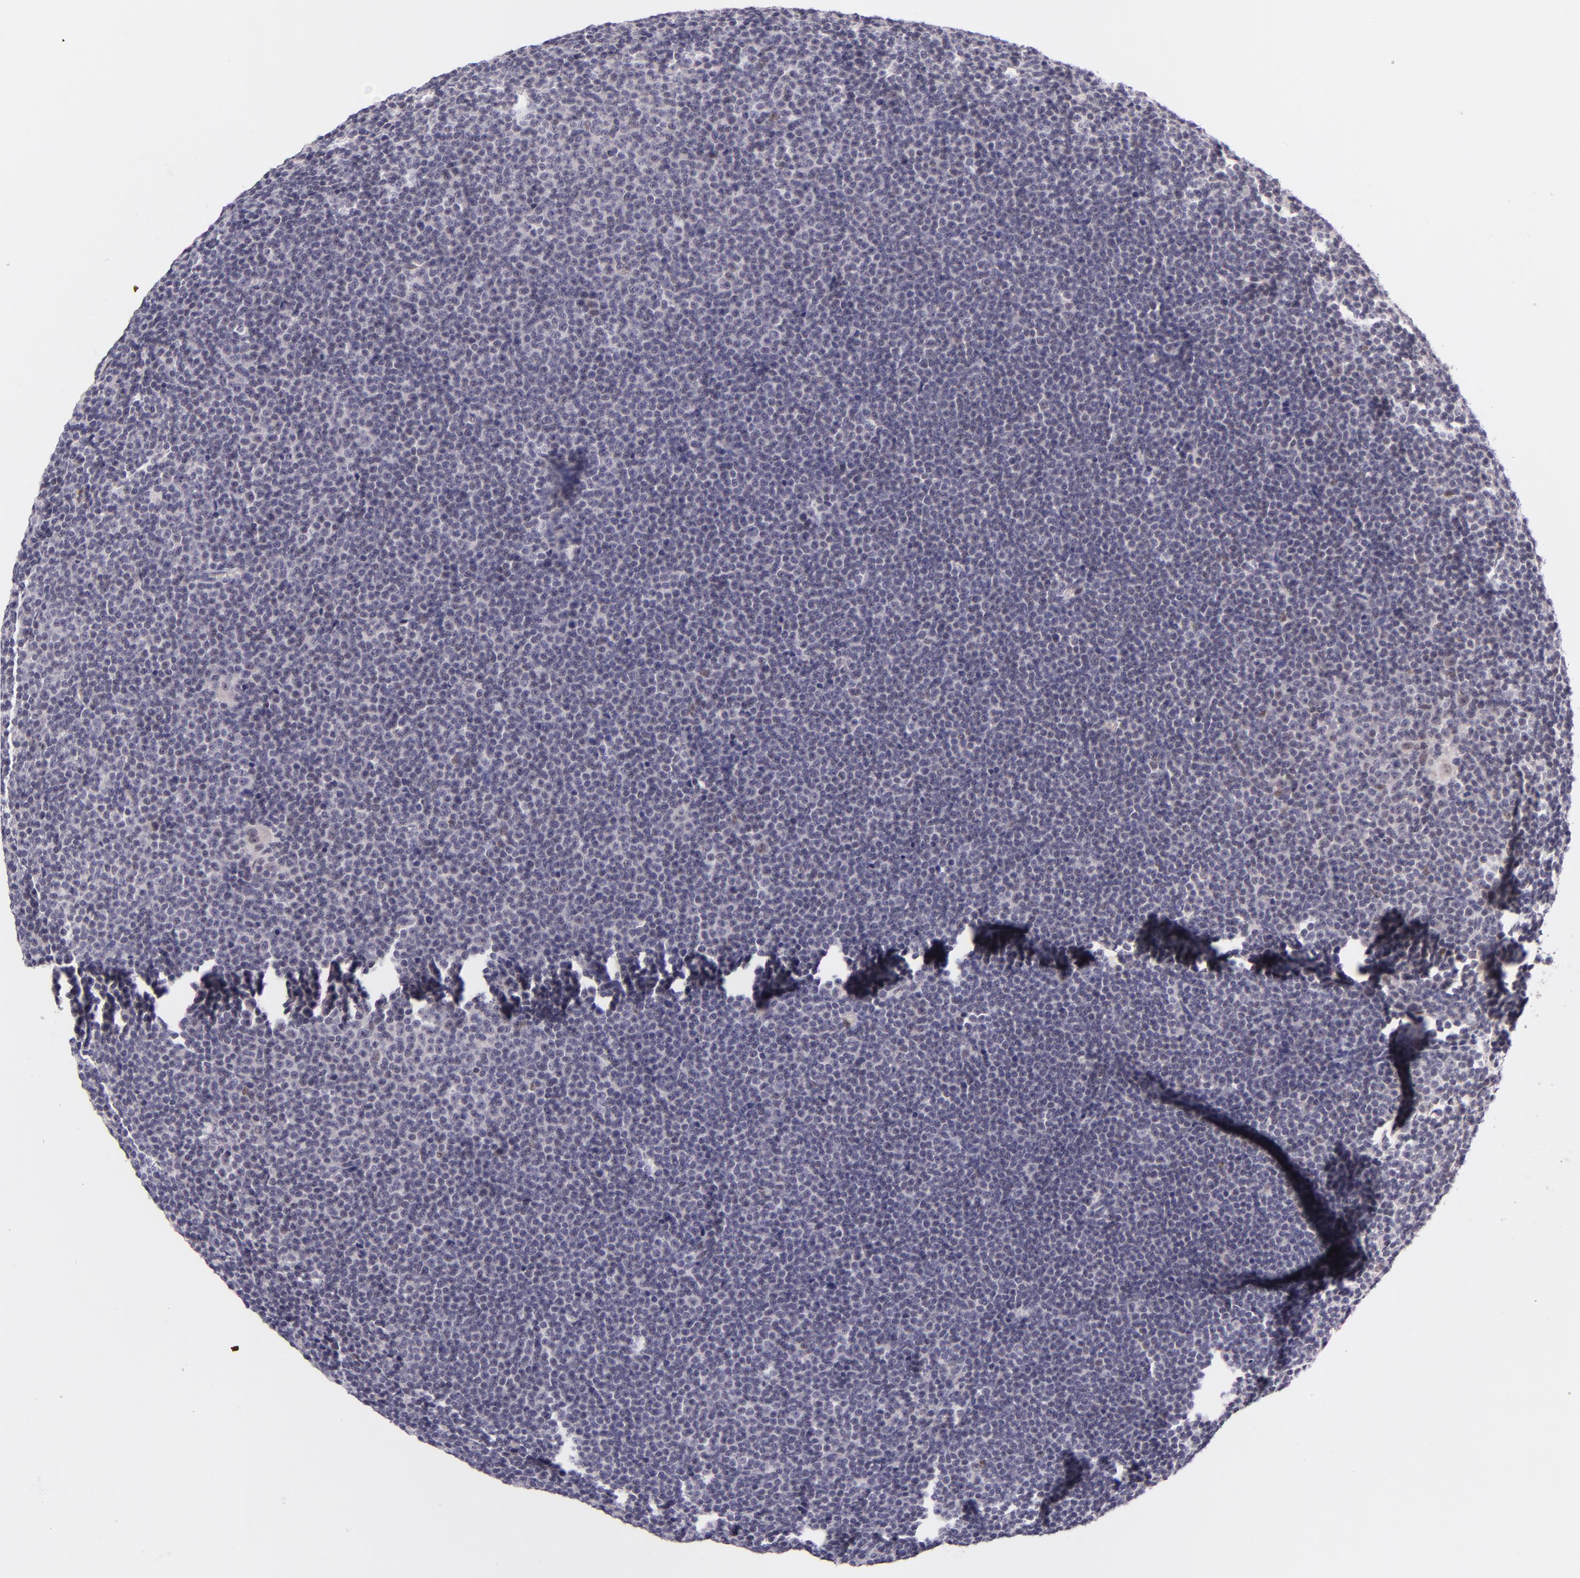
{"staining": {"intensity": "moderate", "quantity": "<25%", "location": "nuclear"}, "tissue": "lymphoma", "cell_type": "Tumor cells", "image_type": "cancer", "snomed": [{"axis": "morphology", "description": "Malignant lymphoma, non-Hodgkin's type, Low grade"}, {"axis": "topography", "description": "Lymph node"}], "caption": "Moderate nuclear positivity for a protein is identified in approximately <25% of tumor cells of lymphoma using immunohistochemistry (IHC).", "gene": "BCL3", "patient": {"sex": "female", "age": 69}}